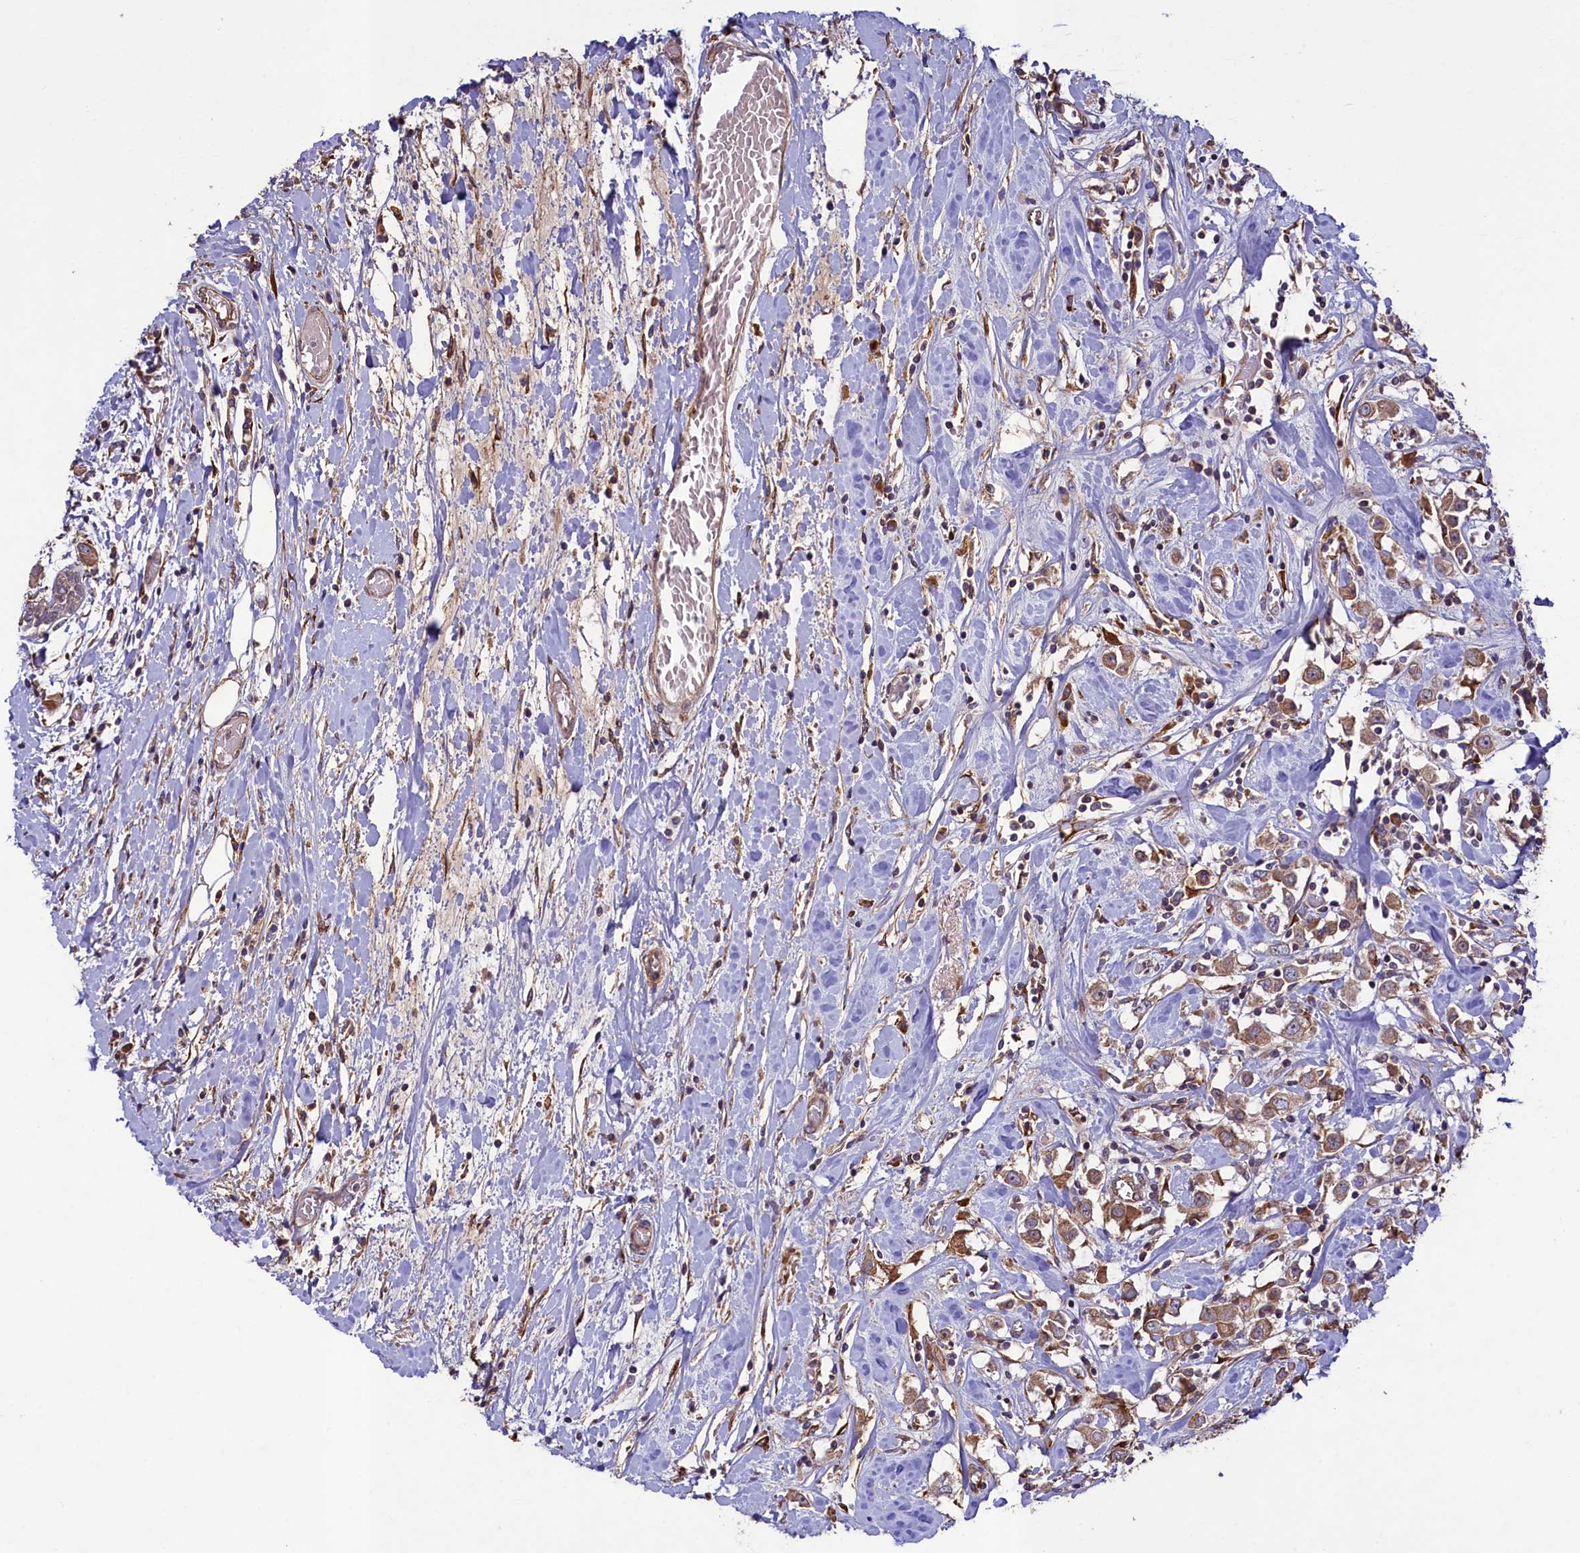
{"staining": {"intensity": "moderate", "quantity": ">75%", "location": "cytoplasmic/membranous"}, "tissue": "breast cancer", "cell_type": "Tumor cells", "image_type": "cancer", "snomed": [{"axis": "morphology", "description": "Duct carcinoma"}, {"axis": "topography", "description": "Breast"}], "caption": "Brown immunohistochemical staining in breast cancer demonstrates moderate cytoplasmic/membranous staining in about >75% of tumor cells. The protein is stained brown, and the nuclei are stained in blue (DAB (3,3'-diaminobenzidine) IHC with brightfield microscopy, high magnification).", "gene": "CCDC102A", "patient": {"sex": "female", "age": 61}}